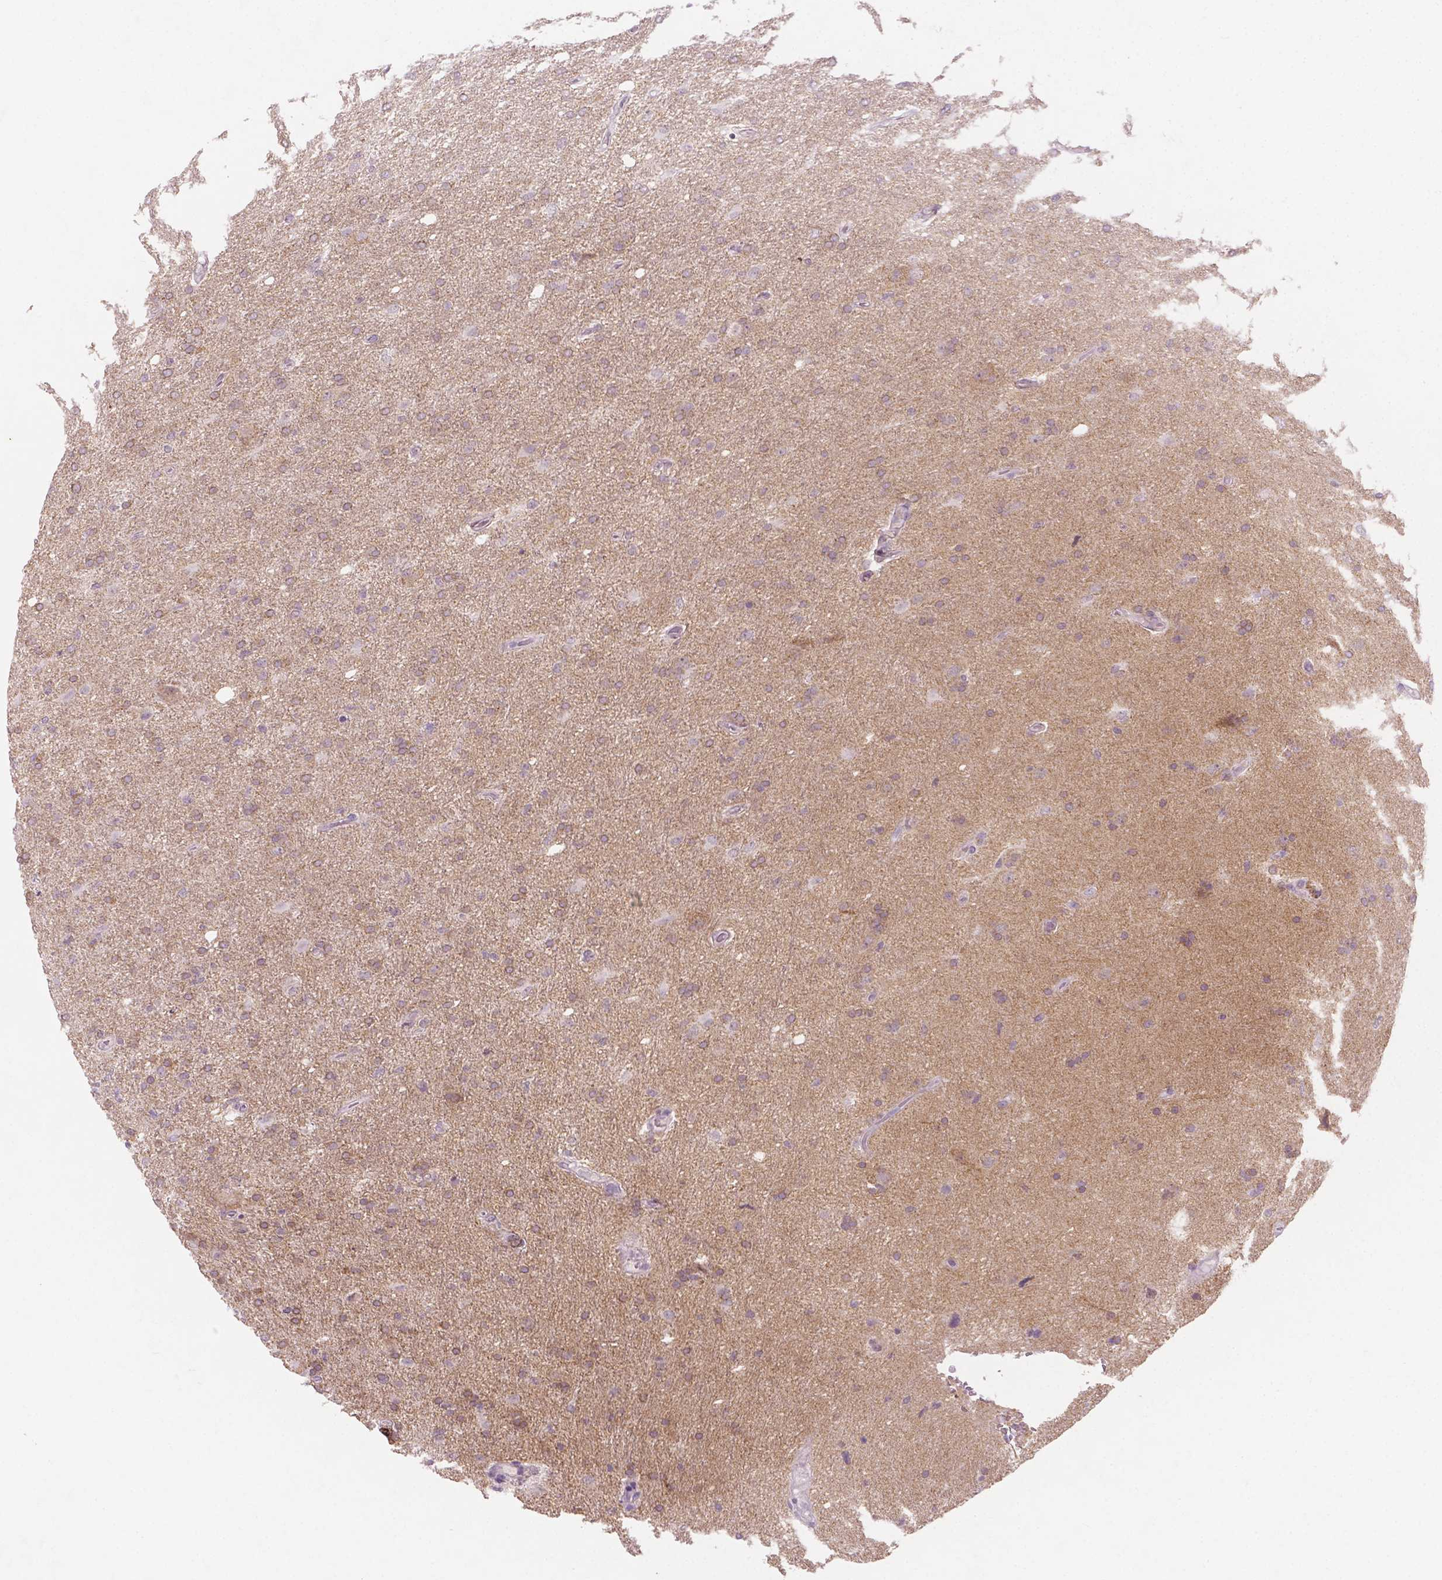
{"staining": {"intensity": "negative", "quantity": "none", "location": "none"}, "tissue": "glioma", "cell_type": "Tumor cells", "image_type": "cancer", "snomed": [{"axis": "morphology", "description": "Glioma, malignant, High grade"}, {"axis": "topography", "description": "Cerebral cortex"}], "caption": "Micrograph shows no significant protein staining in tumor cells of malignant glioma (high-grade).", "gene": "DLG2", "patient": {"sex": "male", "age": 70}}